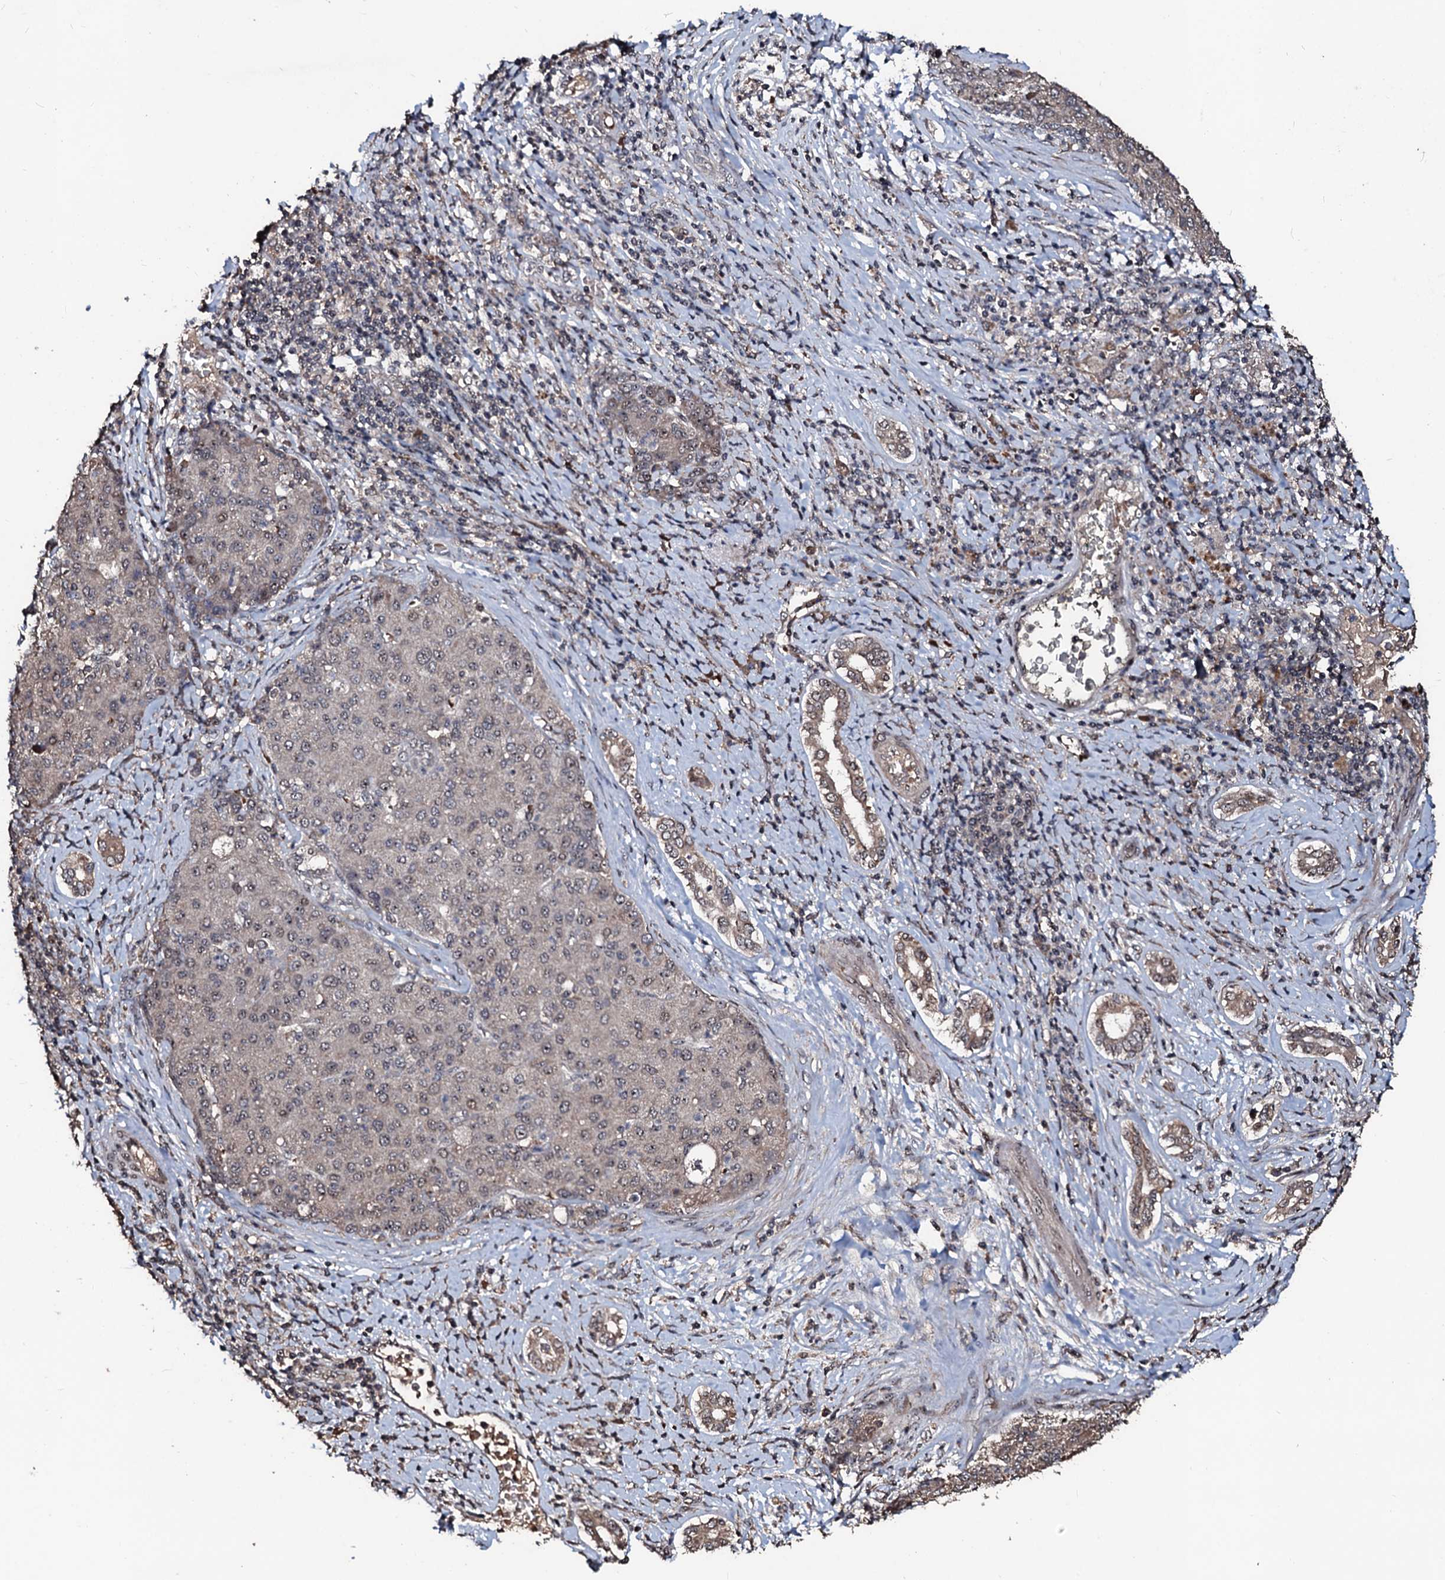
{"staining": {"intensity": "moderate", "quantity": ">75%", "location": "cytoplasmic/membranous,nuclear"}, "tissue": "liver cancer", "cell_type": "Tumor cells", "image_type": "cancer", "snomed": [{"axis": "morphology", "description": "Carcinoma, Hepatocellular, NOS"}, {"axis": "topography", "description": "Liver"}], "caption": "About >75% of tumor cells in human liver hepatocellular carcinoma reveal moderate cytoplasmic/membranous and nuclear protein positivity as visualized by brown immunohistochemical staining.", "gene": "SUPT7L", "patient": {"sex": "male", "age": 65}}